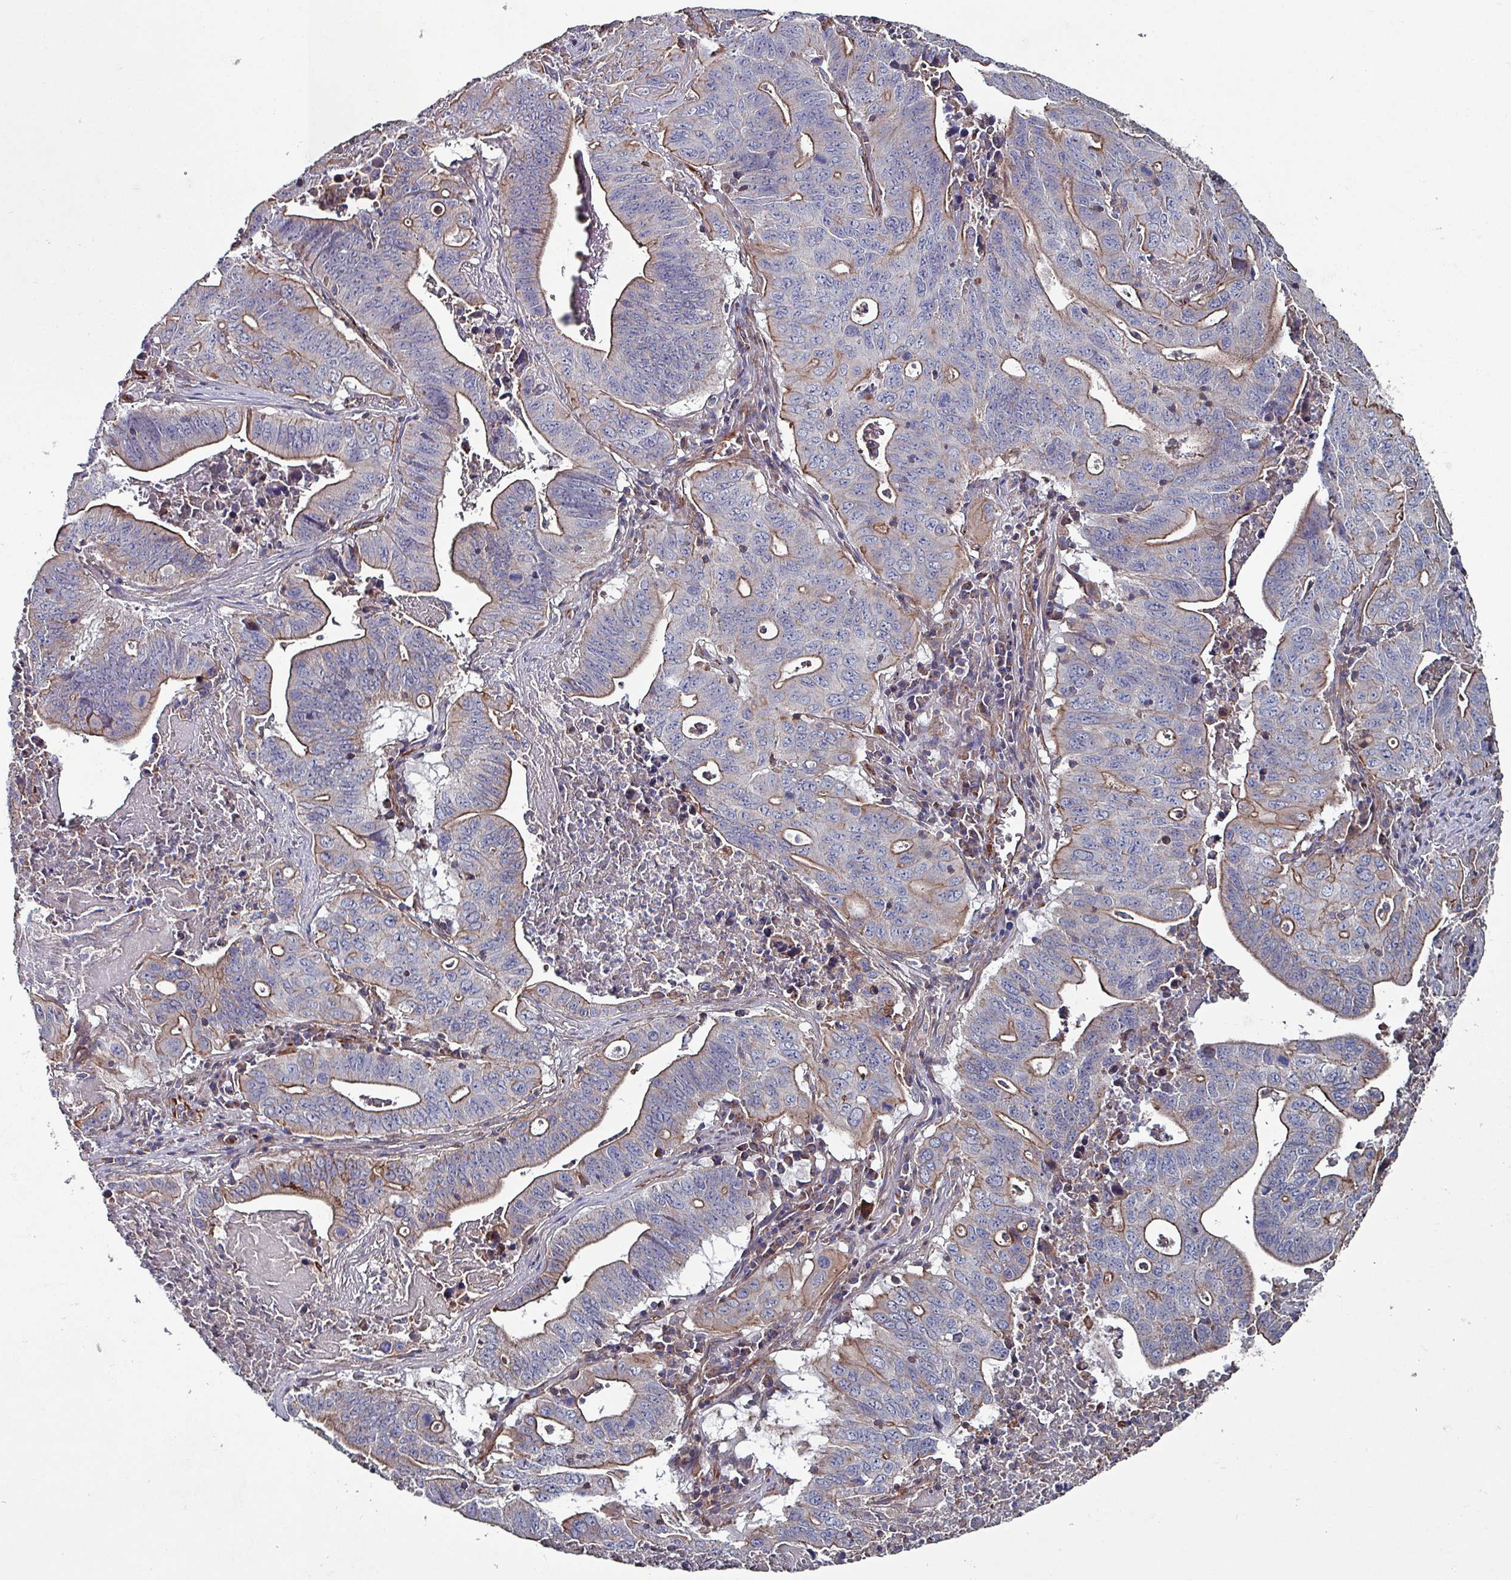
{"staining": {"intensity": "moderate", "quantity": "25%-75%", "location": "cytoplasmic/membranous"}, "tissue": "lung cancer", "cell_type": "Tumor cells", "image_type": "cancer", "snomed": [{"axis": "morphology", "description": "Adenocarcinoma, NOS"}, {"axis": "topography", "description": "Lung"}], "caption": "Human lung cancer (adenocarcinoma) stained with a brown dye shows moderate cytoplasmic/membranous positive staining in about 25%-75% of tumor cells.", "gene": "ANO10", "patient": {"sex": "female", "age": 60}}